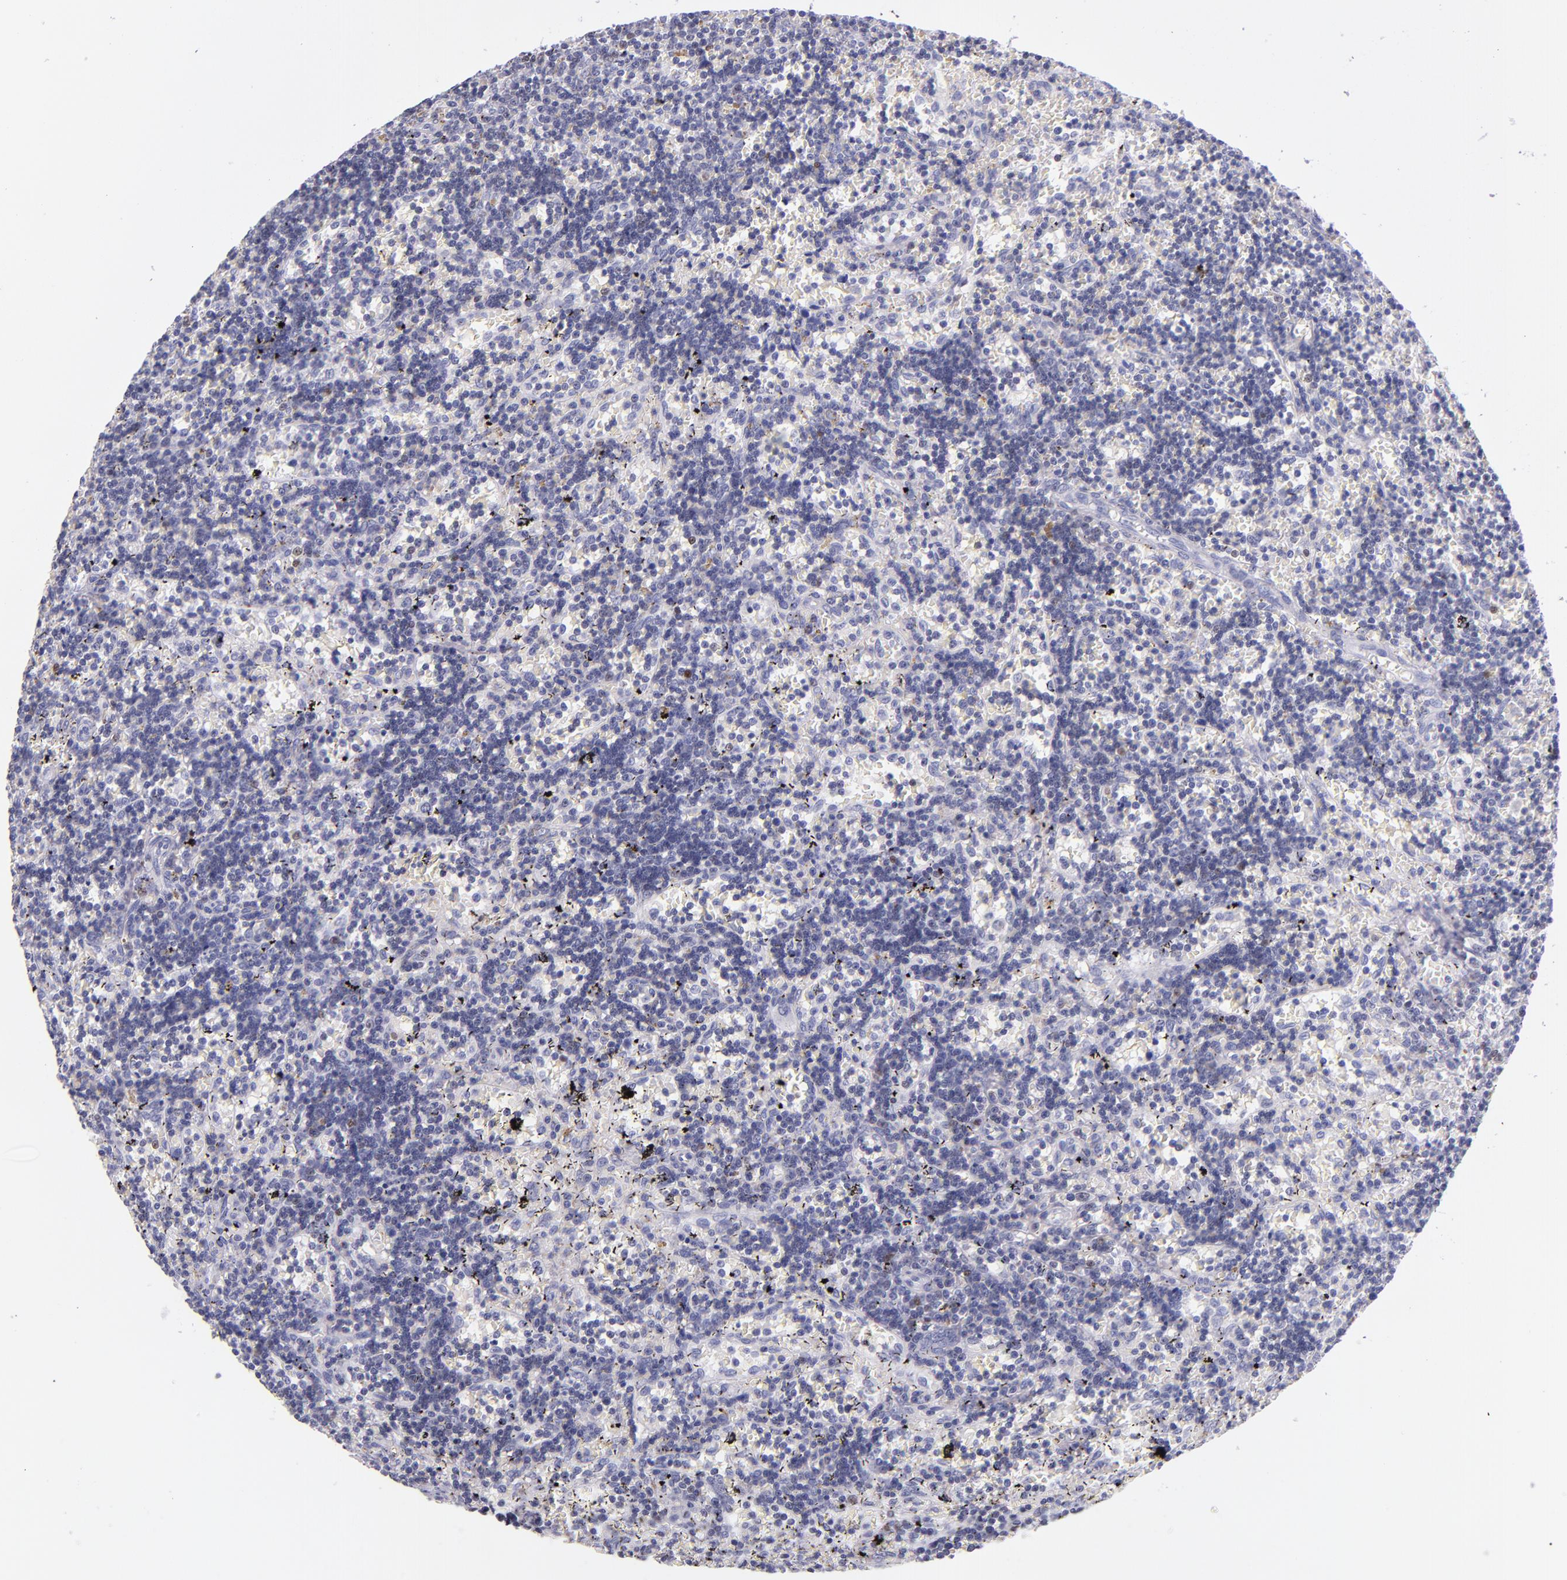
{"staining": {"intensity": "moderate", "quantity": "<25%", "location": "nuclear"}, "tissue": "lymphoma", "cell_type": "Tumor cells", "image_type": "cancer", "snomed": [{"axis": "morphology", "description": "Malignant lymphoma, non-Hodgkin's type, Low grade"}, {"axis": "topography", "description": "Spleen"}], "caption": "The photomicrograph reveals a brown stain indicating the presence of a protein in the nuclear of tumor cells in low-grade malignant lymphoma, non-Hodgkin's type. Immunohistochemistry stains the protein in brown and the nuclei are stained blue.", "gene": "IRF4", "patient": {"sex": "male", "age": 60}}